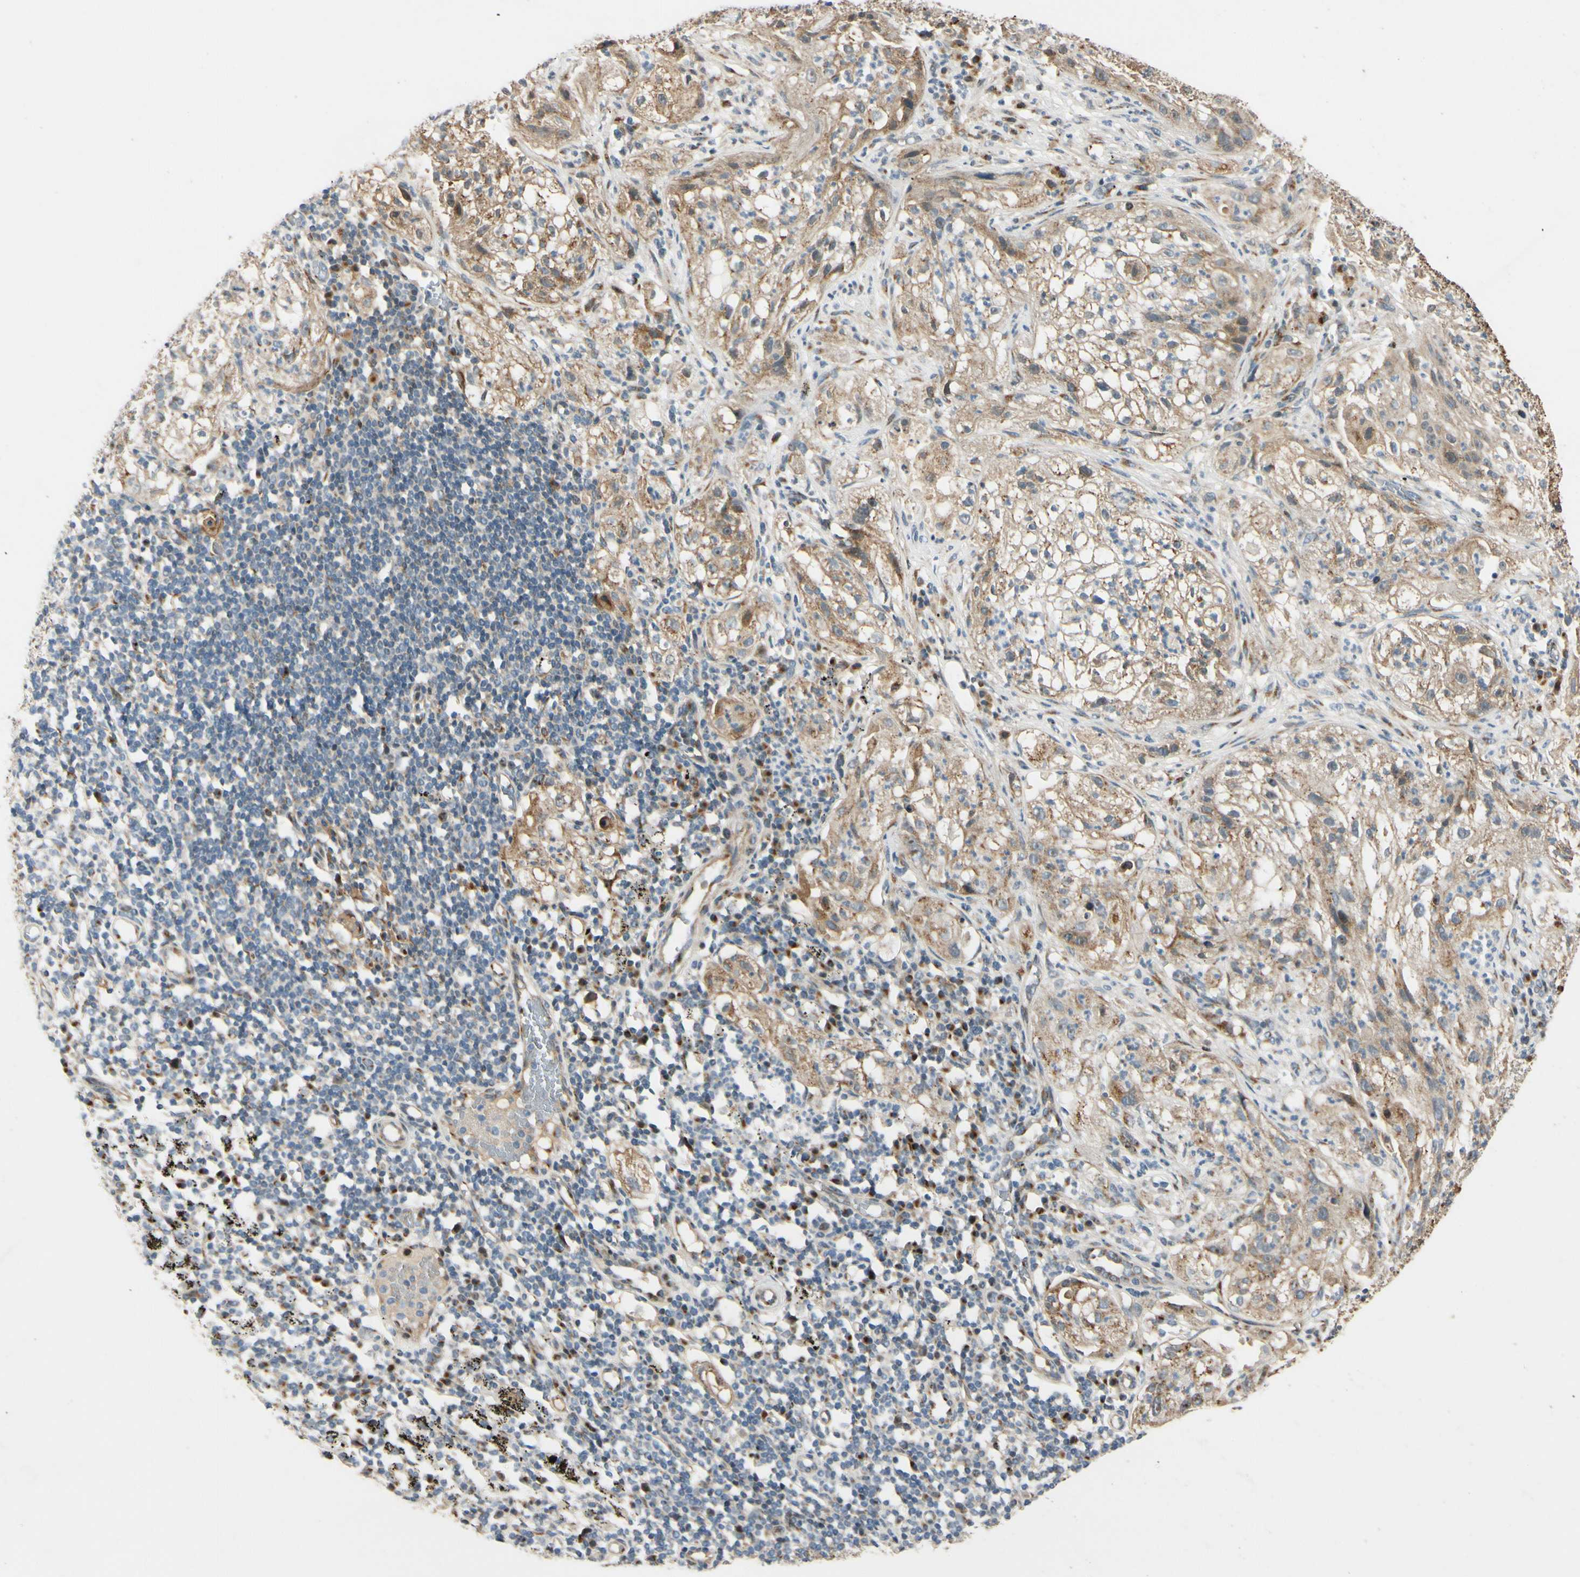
{"staining": {"intensity": "weak", "quantity": "<25%", "location": "cytoplasmic/membranous"}, "tissue": "lung cancer", "cell_type": "Tumor cells", "image_type": "cancer", "snomed": [{"axis": "morphology", "description": "Inflammation, NOS"}, {"axis": "morphology", "description": "Squamous cell carcinoma, NOS"}, {"axis": "topography", "description": "Lymph node"}, {"axis": "topography", "description": "Soft tissue"}, {"axis": "topography", "description": "Lung"}], "caption": "IHC micrograph of squamous cell carcinoma (lung) stained for a protein (brown), which reveals no staining in tumor cells.", "gene": "NEO1", "patient": {"sex": "male", "age": 66}}